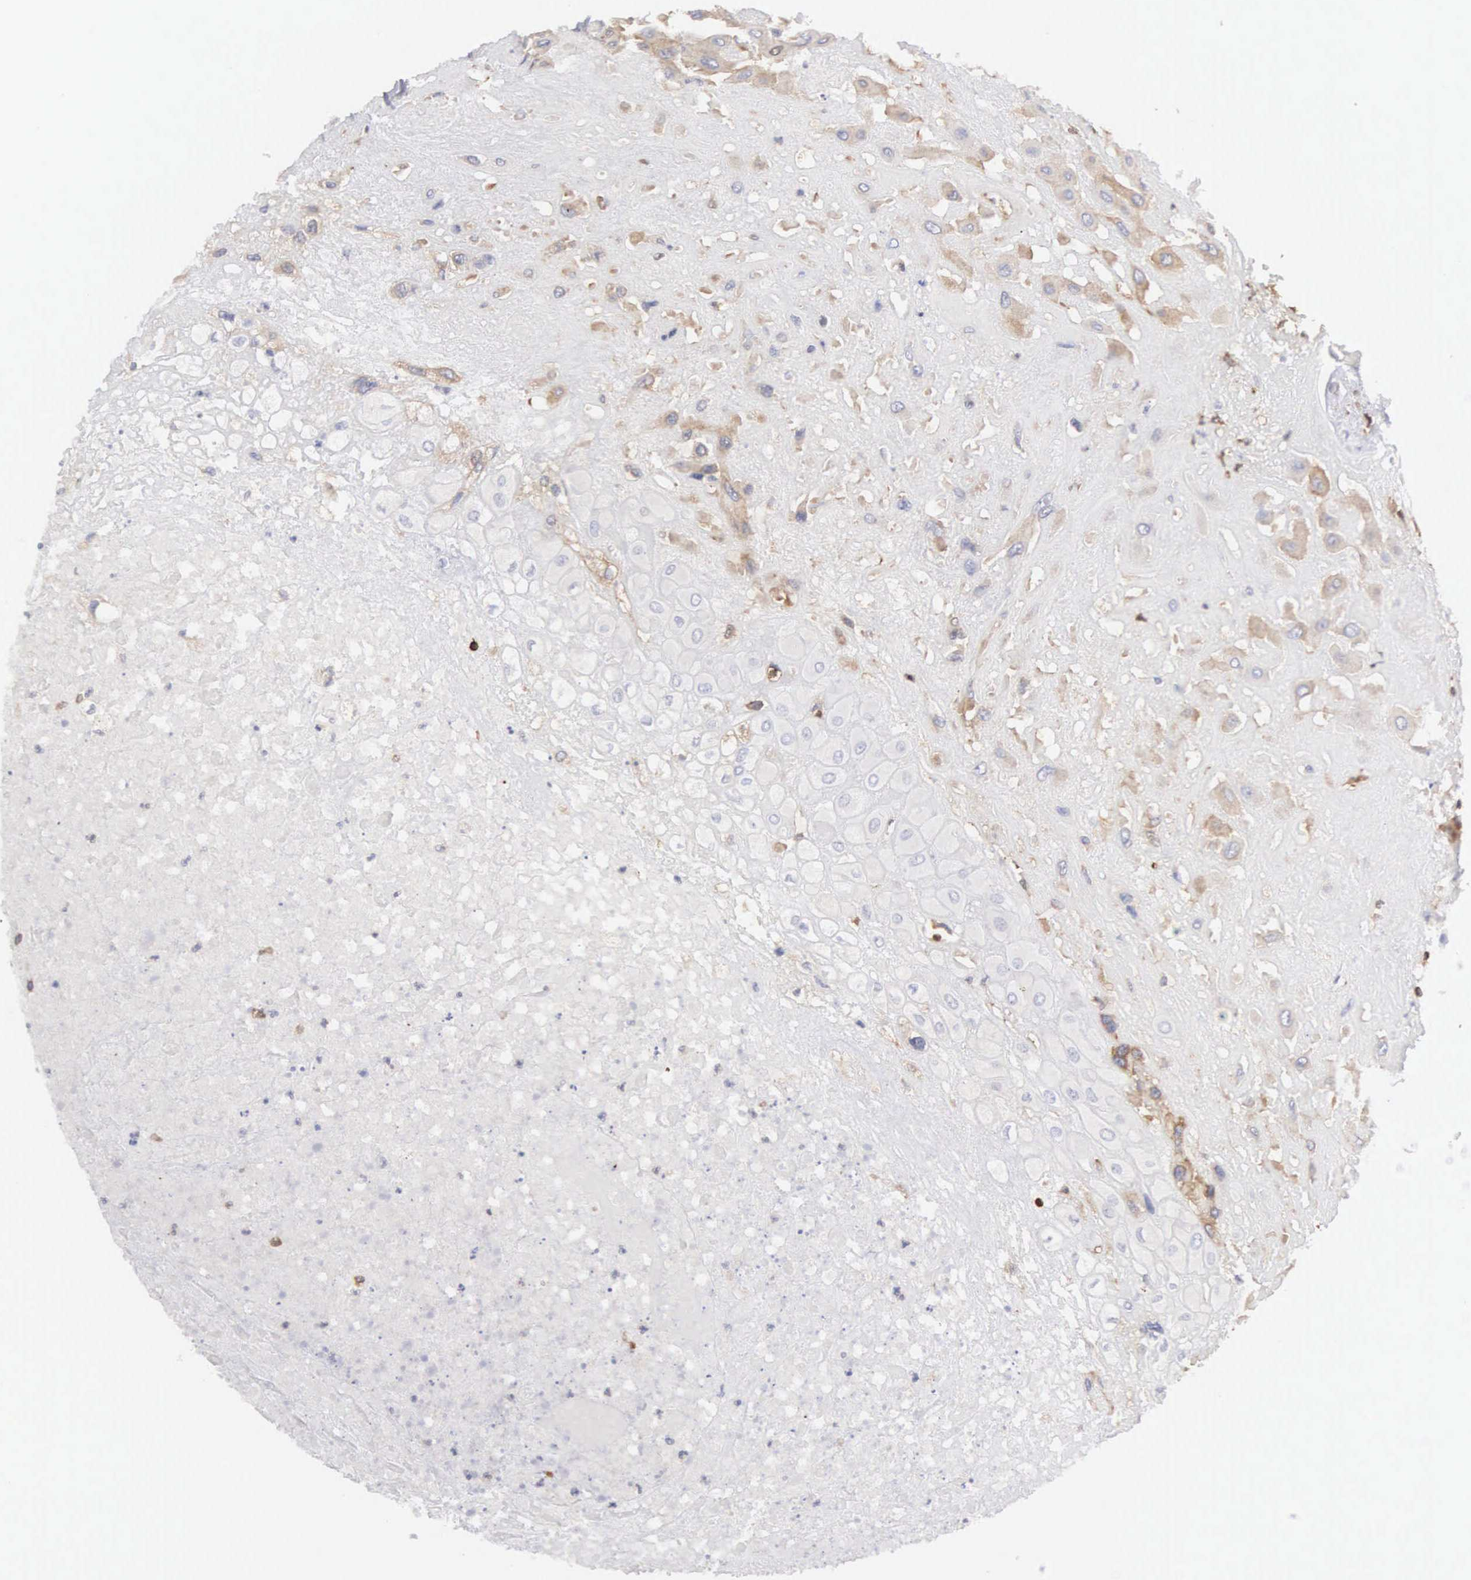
{"staining": {"intensity": "moderate", "quantity": "25%-75%", "location": "cytoplasmic/membranous"}, "tissue": "placenta", "cell_type": "Decidual cells", "image_type": "normal", "snomed": [{"axis": "morphology", "description": "Normal tissue, NOS"}, {"axis": "topography", "description": "Placenta"}], "caption": "There is medium levels of moderate cytoplasmic/membranous staining in decidual cells of unremarkable placenta, as demonstrated by immunohistochemical staining (brown color).", "gene": "ENSG00000285304", "patient": {"sex": "female", "age": 31}}